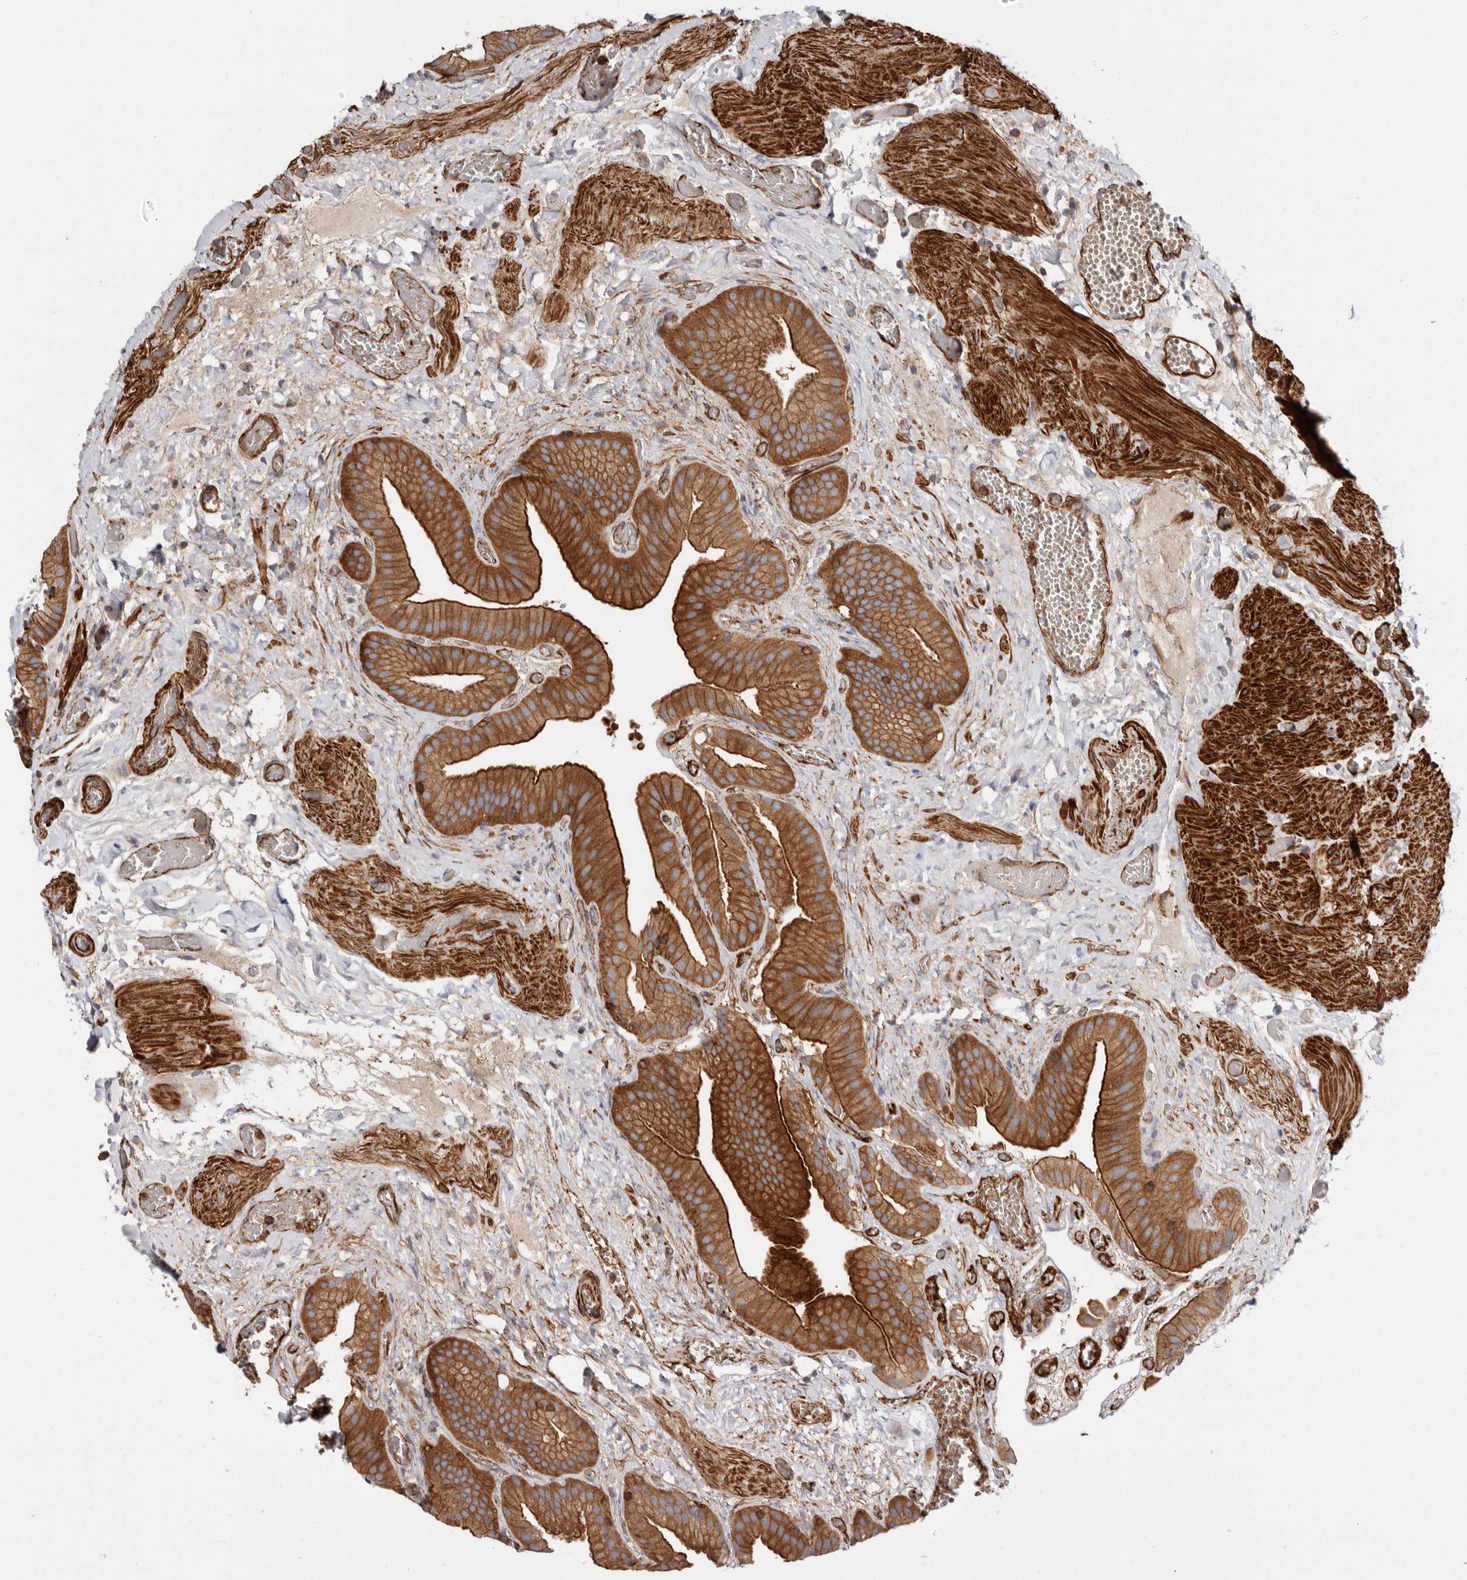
{"staining": {"intensity": "moderate", "quantity": ">75%", "location": "cytoplasmic/membranous"}, "tissue": "gallbladder", "cell_type": "Glandular cells", "image_type": "normal", "snomed": [{"axis": "morphology", "description": "Normal tissue, NOS"}, {"axis": "topography", "description": "Gallbladder"}], "caption": "This is an image of immunohistochemistry staining of unremarkable gallbladder, which shows moderate staining in the cytoplasmic/membranous of glandular cells.", "gene": "TMC7", "patient": {"sex": "female", "age": 64}}